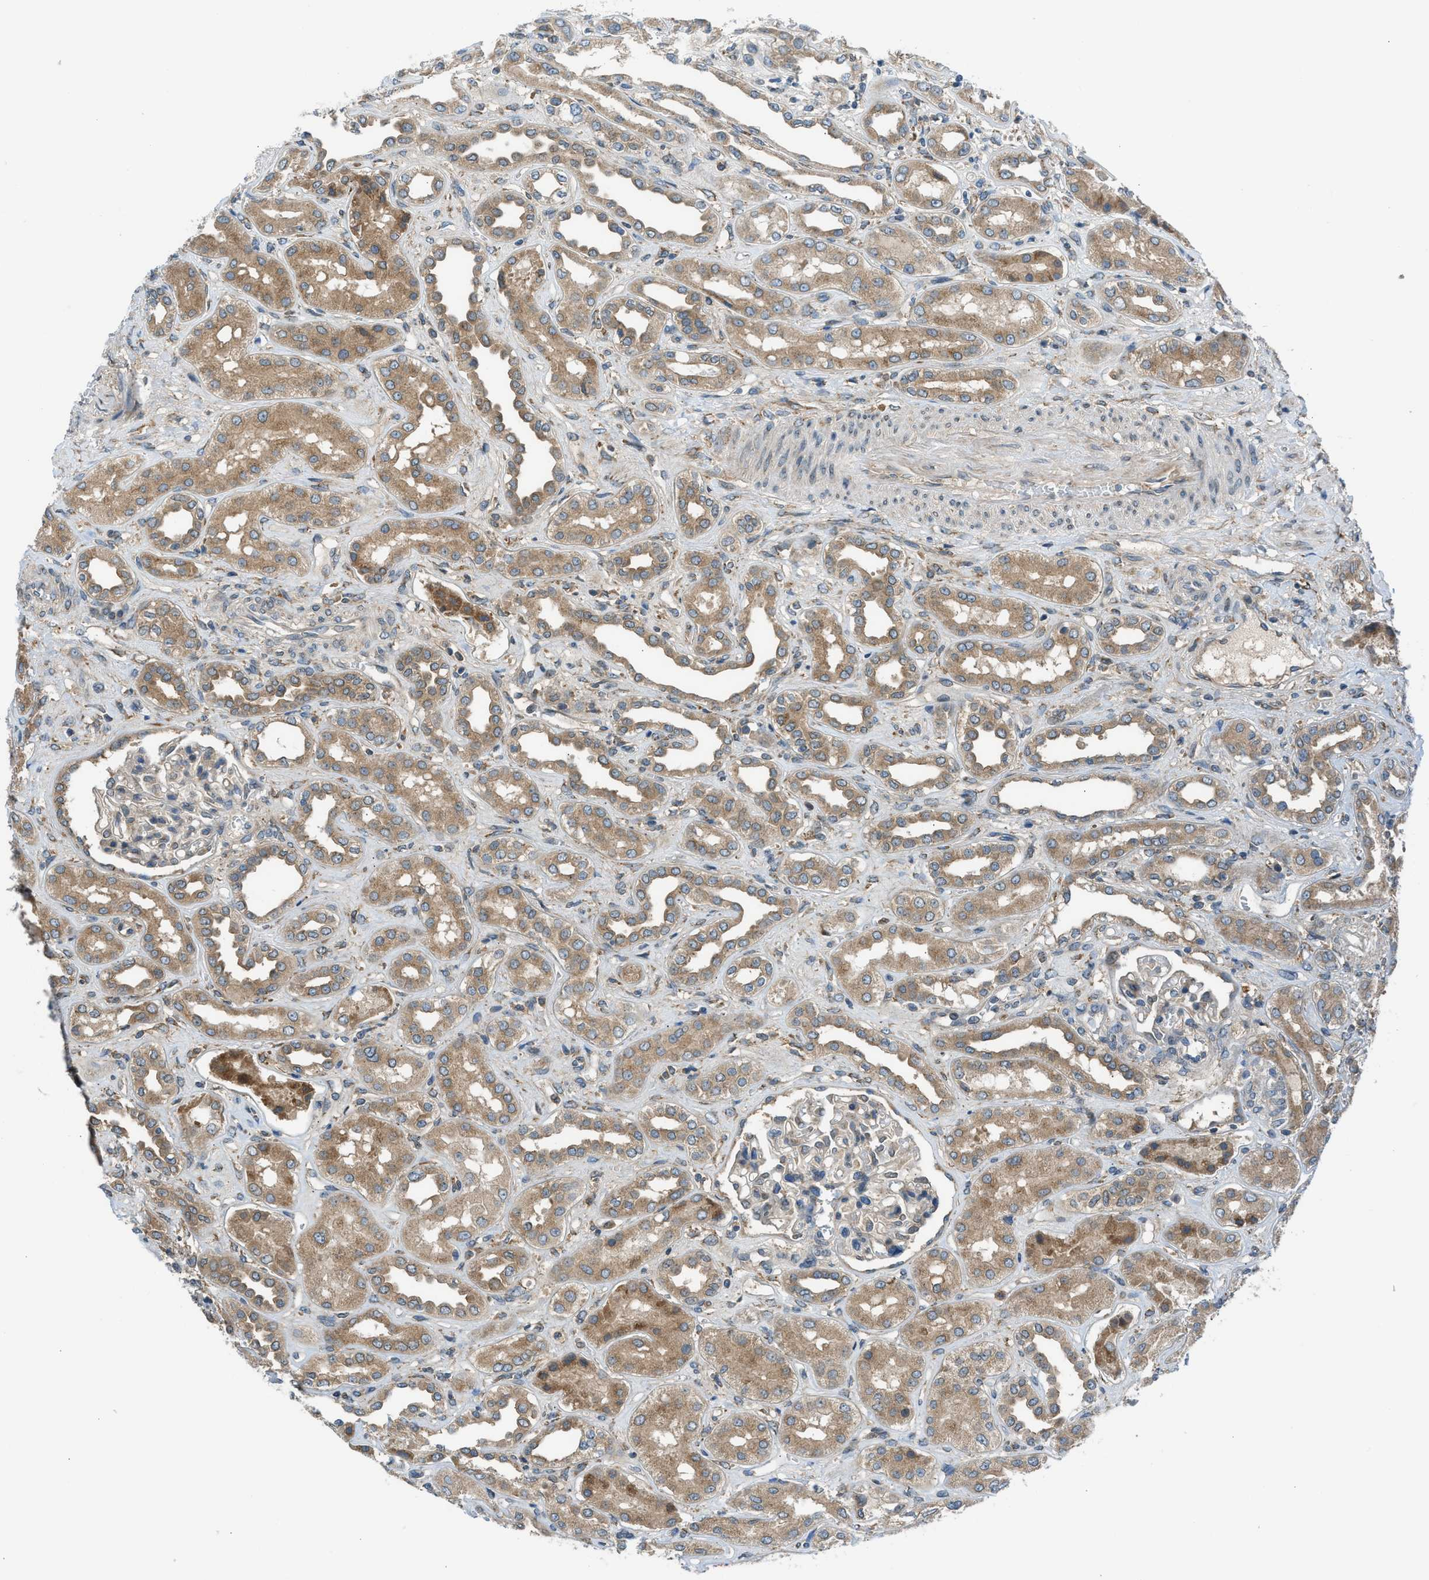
{"staining": {"intensity": "weak", "quantity": "25%-75%", "location": "cytoplasmic/membranous"}, "tissue": "kidney", "cell_type": "Cells in glomeruli", "image_type": "normal", "snomed": [{"axis": "morphology", "description": "Normal tissue, NOS"}, {"axis": "topography", "description": "Kidney"}], "caption": "Benign kidney displays weak cytoplasmic/membranous staining in approximately 25%-75% of cells in glomeruli, visualized by immunohistochemistry.", "gene": "EDARADD", "patient": {"sex": "male", "age": 59}}